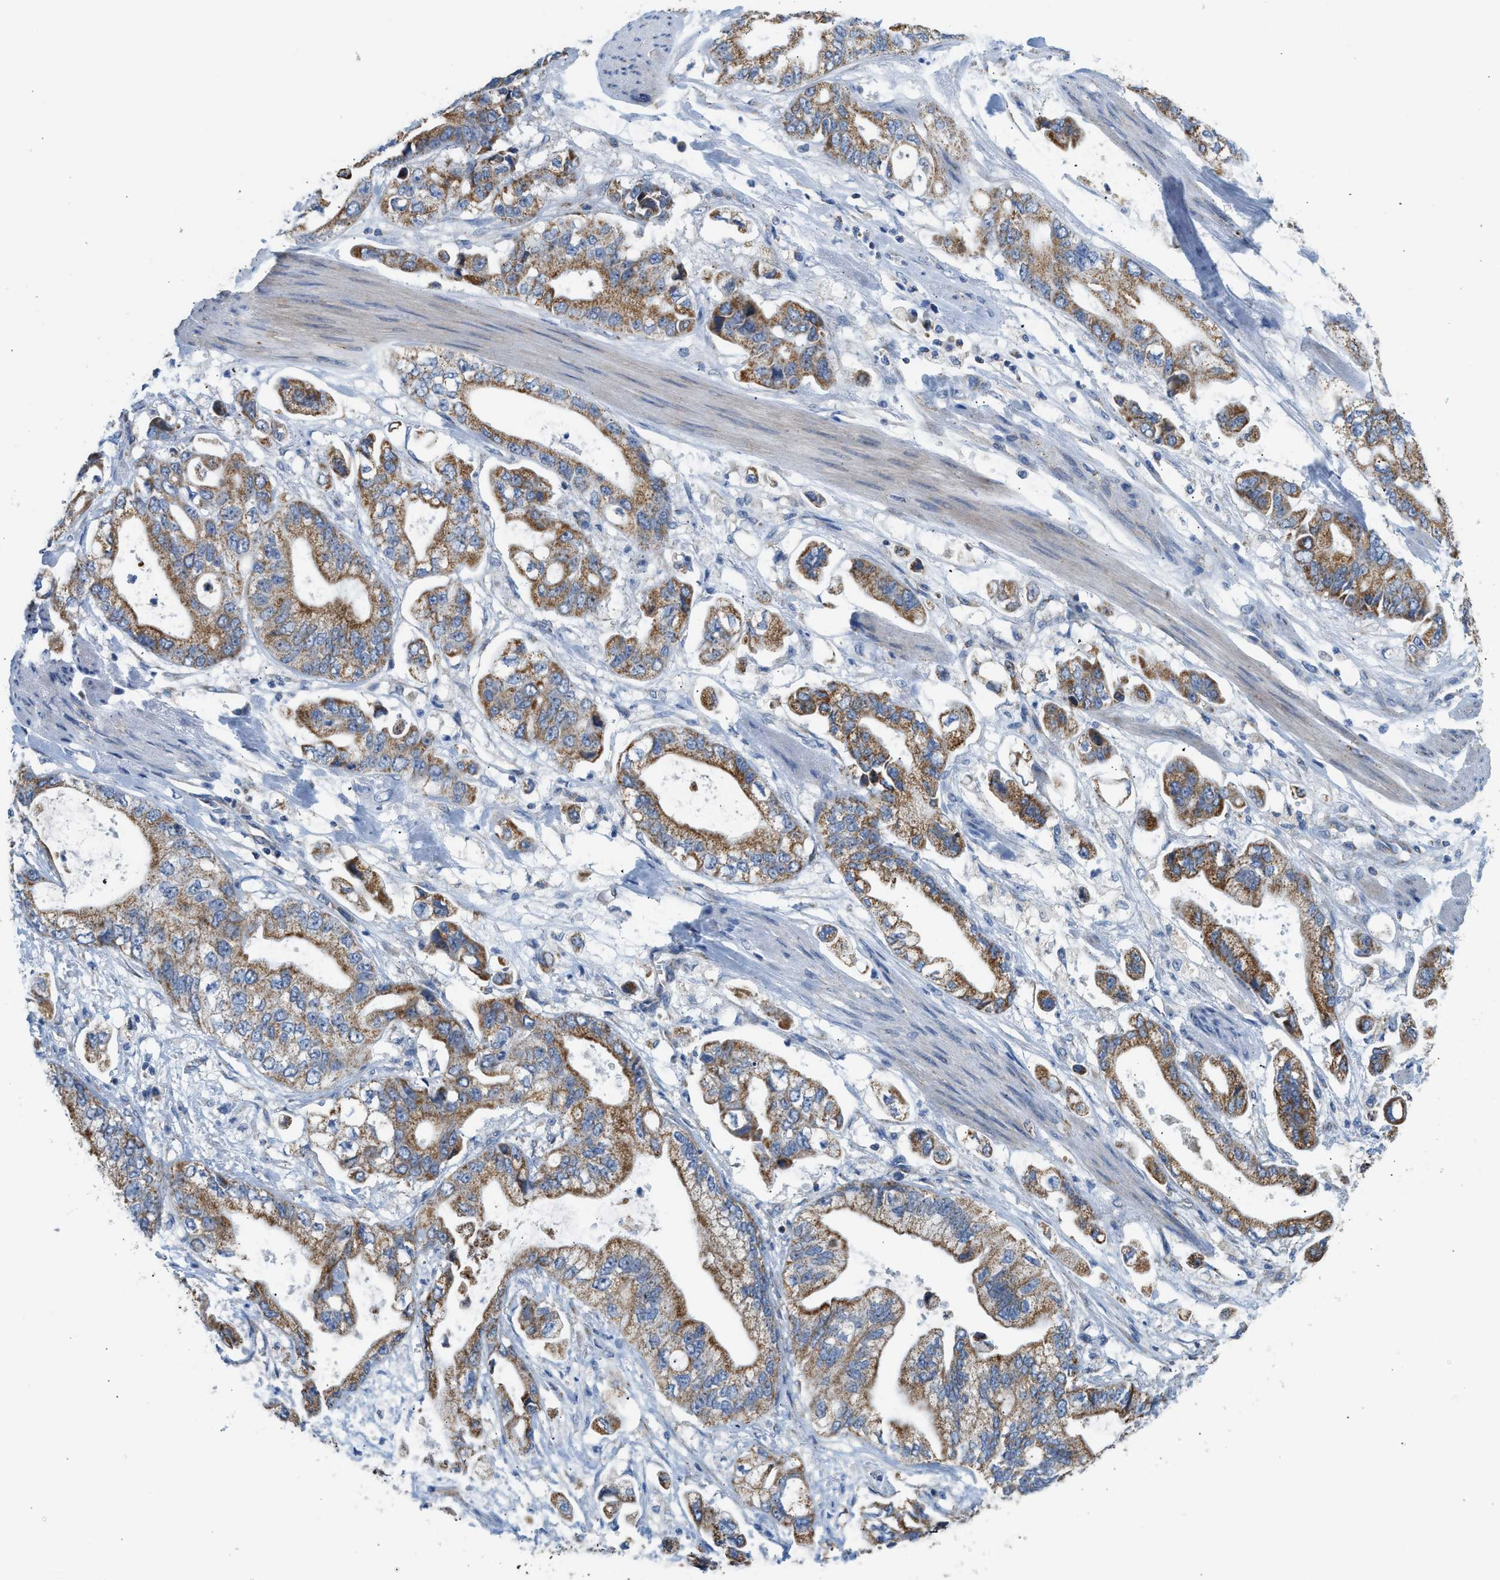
{"staining": {"intensity": "moderate", "quantity": ">75%", "location": "cytoplasmic/membranous"}, "tissue": "stomach cancer", "cell_type": "Tumor cells", "image_type": "cancer", "snomed": [{"axis": "morphology", "description": "Normal tissue, NOS"}, {"axis": "morphology", "description": "Adenocarcinoma, NOS"}, {"axis": "topography", "description": "Stomach"}], "caption": "Tumor cells exhibit medium levels of moderate cytoplasmic/membranous expression in approximately >75% of cells in stomach adenocarcinoma.", "gene": "GOT2", "patient": {"sex": "male", "age": 62}}